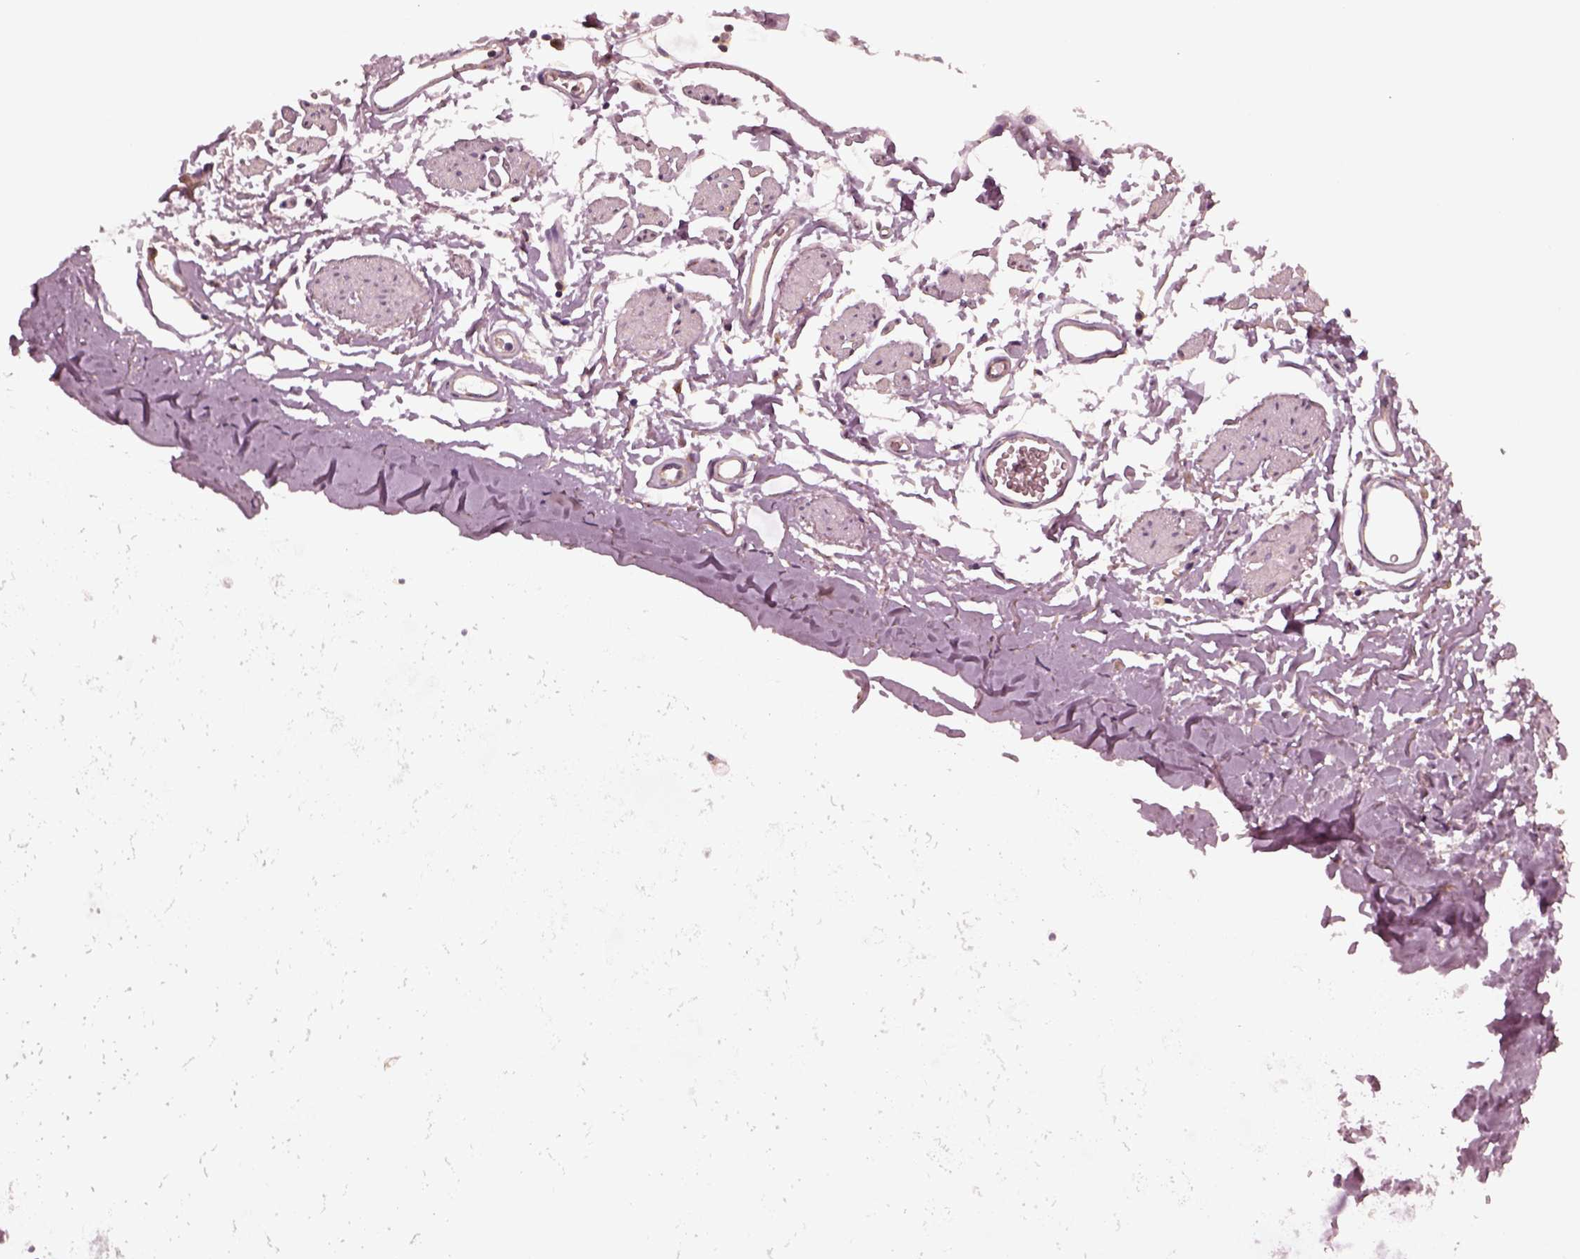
{"staining": {"intensity": "weak", "quantity": ">75%", "location": "cytoplasmic/membranous"}, "tissue": "adipose tissue", "cell_type": "Adipocytes", "image_type": "normal", "snomed": [{"axis": "morphology", "description": "Normal tissue, NOS"}, {"axis": "topography", "description": "Cartilage tissue"}, {"axis": "topography", "description": "Bronchus"}], "caption": "A histopathology image of adipose tissue stained for a protein exhibits weak cytoplasmic/membranous brown staining in adipocytes.", "gene": "TUBG1", "patient": {"sex": "female", "age": 79}}